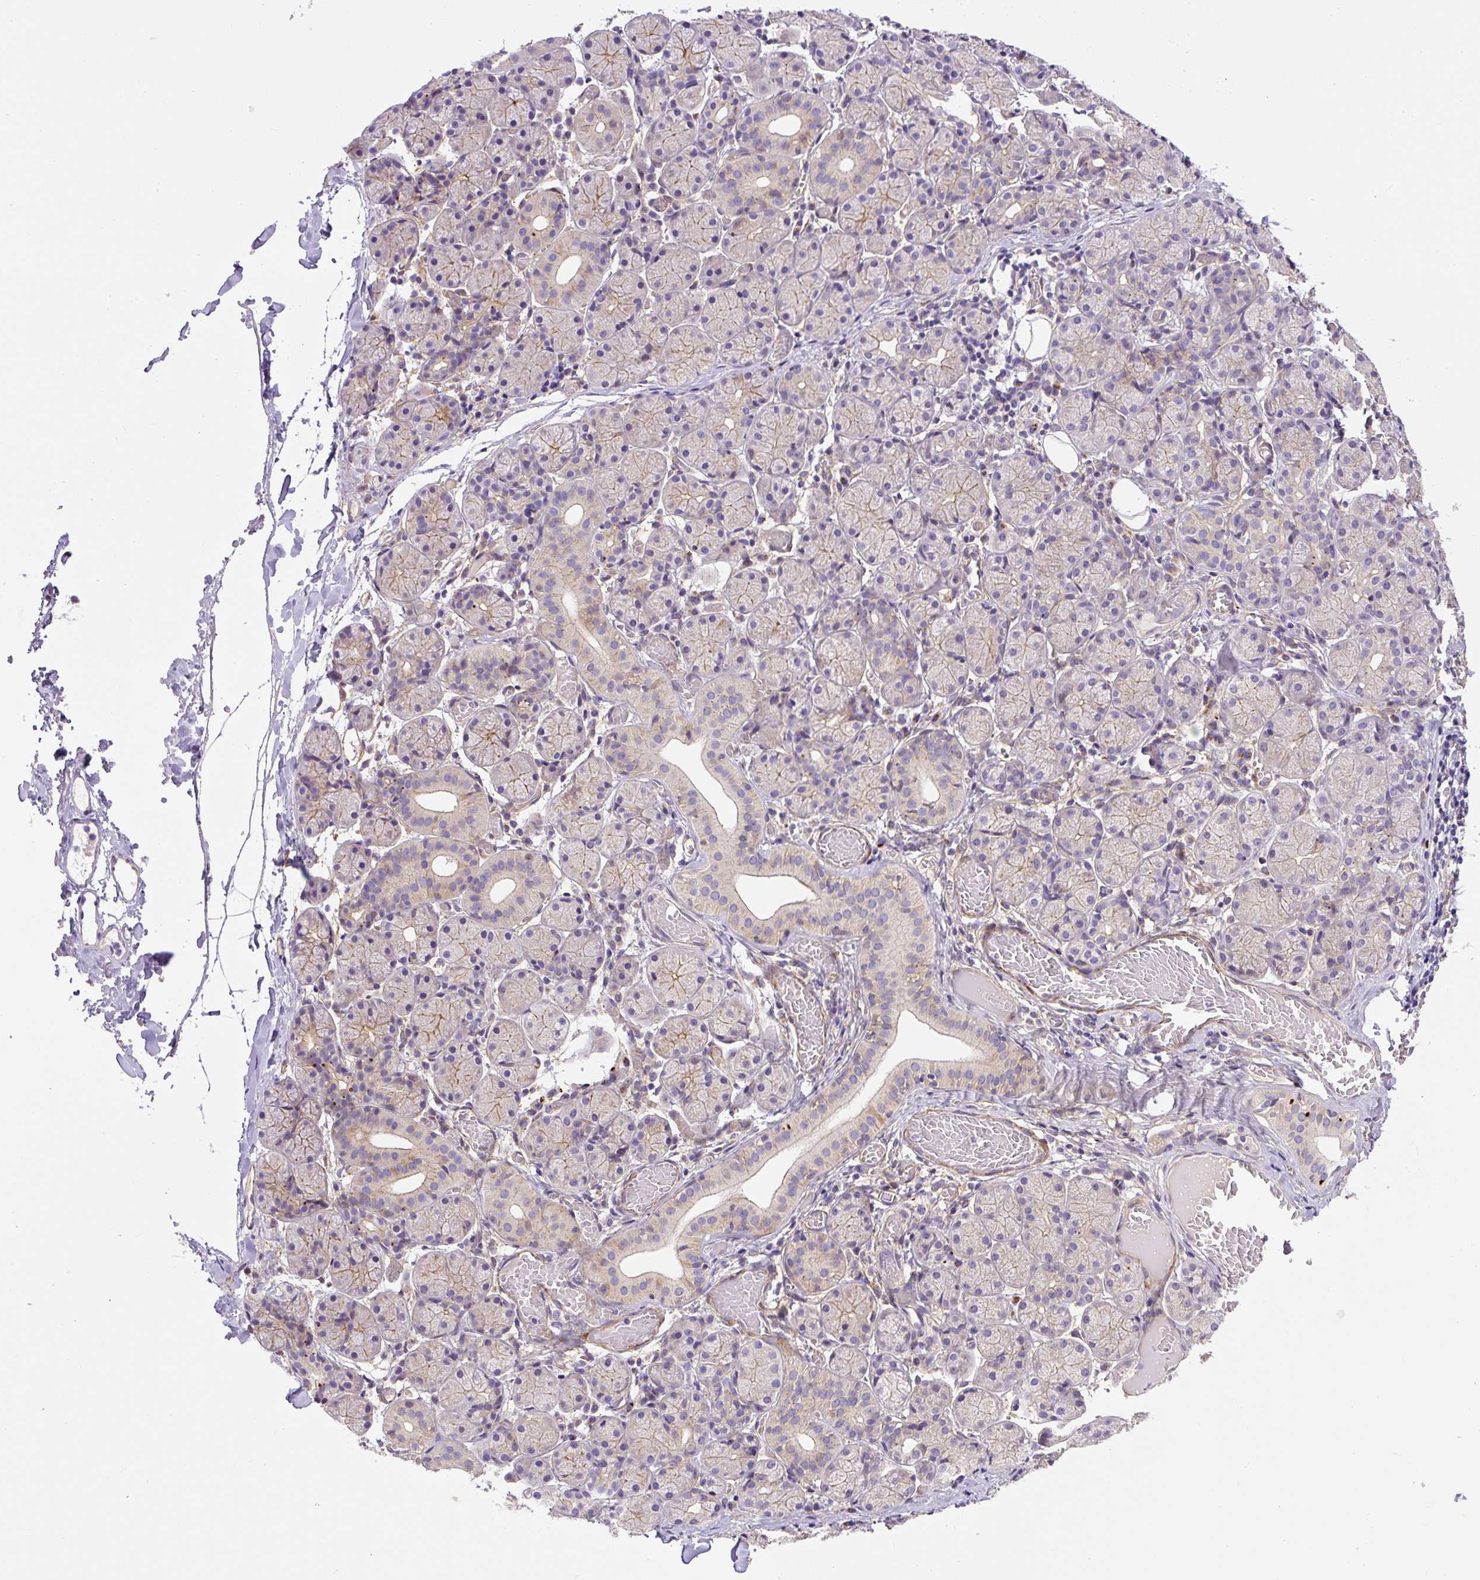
{"staining": {"intensity": "weak", "quantity": "25%-75%", "location": "cytoplasmic/membranous"}, "tissue": "salivary gland", "cell_type": "Glandular cells", "image_type": "normal", "snomed": [{"axis": "morphology", "description": "Normal tissue, NOS"}, {"axis": "topography", "description": "Salivary gland"}], "caption": "Human salivary gland stained for a protein (brown) shows weak cytoplasmic/membranous positive expression in about 25%-75% of glandular cells.", "gene": "RNF170", "patient": {"sex": "female", "age": 24}}